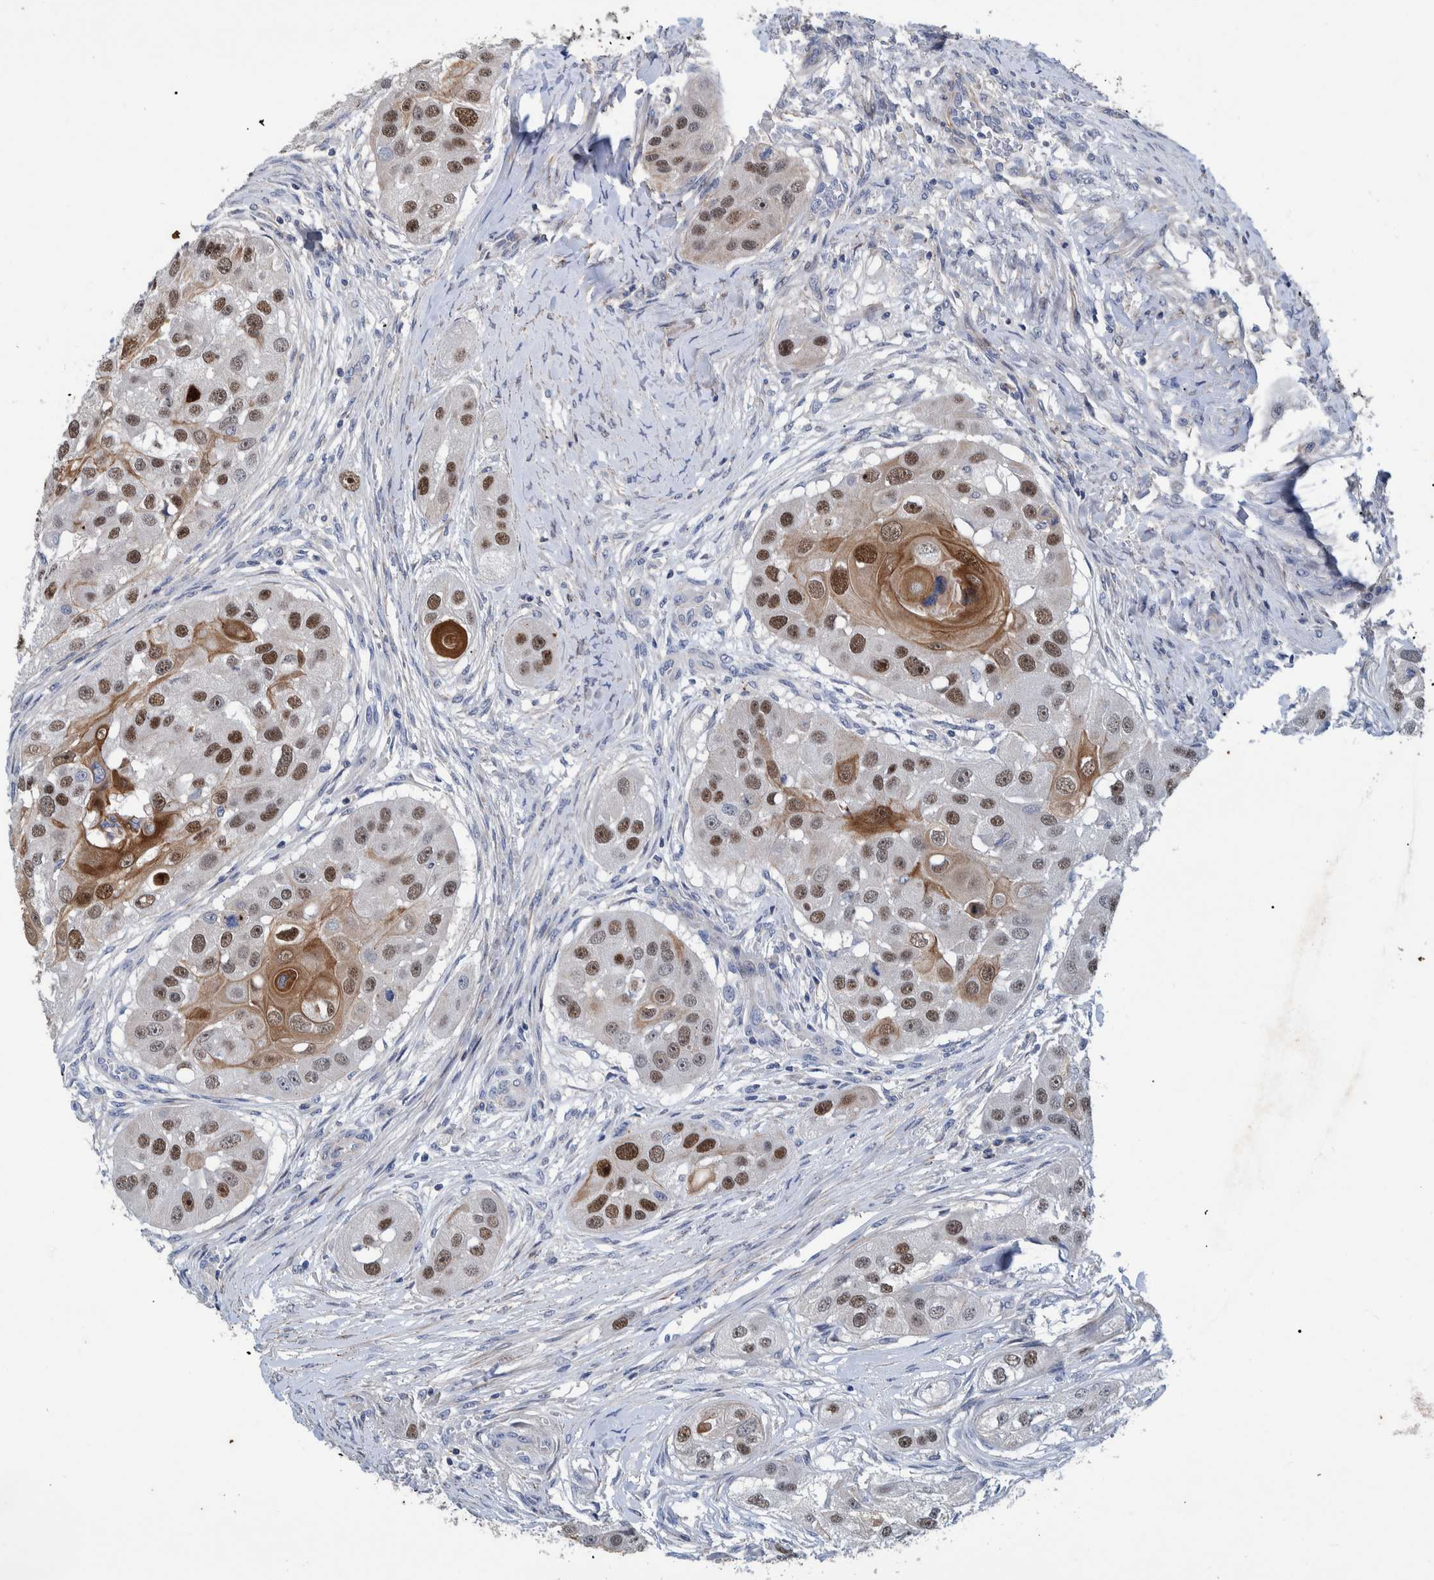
{"staining": {"intensity": "moderate", "quantity": ">75%", "location": "cytoplasmic/membranous,nuclear"}, "tissue": "head and neck cancer", "cell_type": "Tumor cells", "image_type": "cancer", "snomed": [{"axis": "morphology", "description": "Normal tissue, NOS"}, {"axis": "morphology", "description": "Squamous cell carcinoma, NOS"}, {"axis": "topography", "description": "Skeletal muscle"}, {"axis": "topography", "description": "Head-Neck"}], "caption": "Moderate cytoplasmic/membranous and nuclear protein positivity is seen in approximately >75% of tumor cells in squamous cell carcinoma (head and neck). Ihc stains the protein of interest in brown and the nuclei are stained blue.", "gene": "MKS1", "patient": {"sex": "male", "age": 51}}